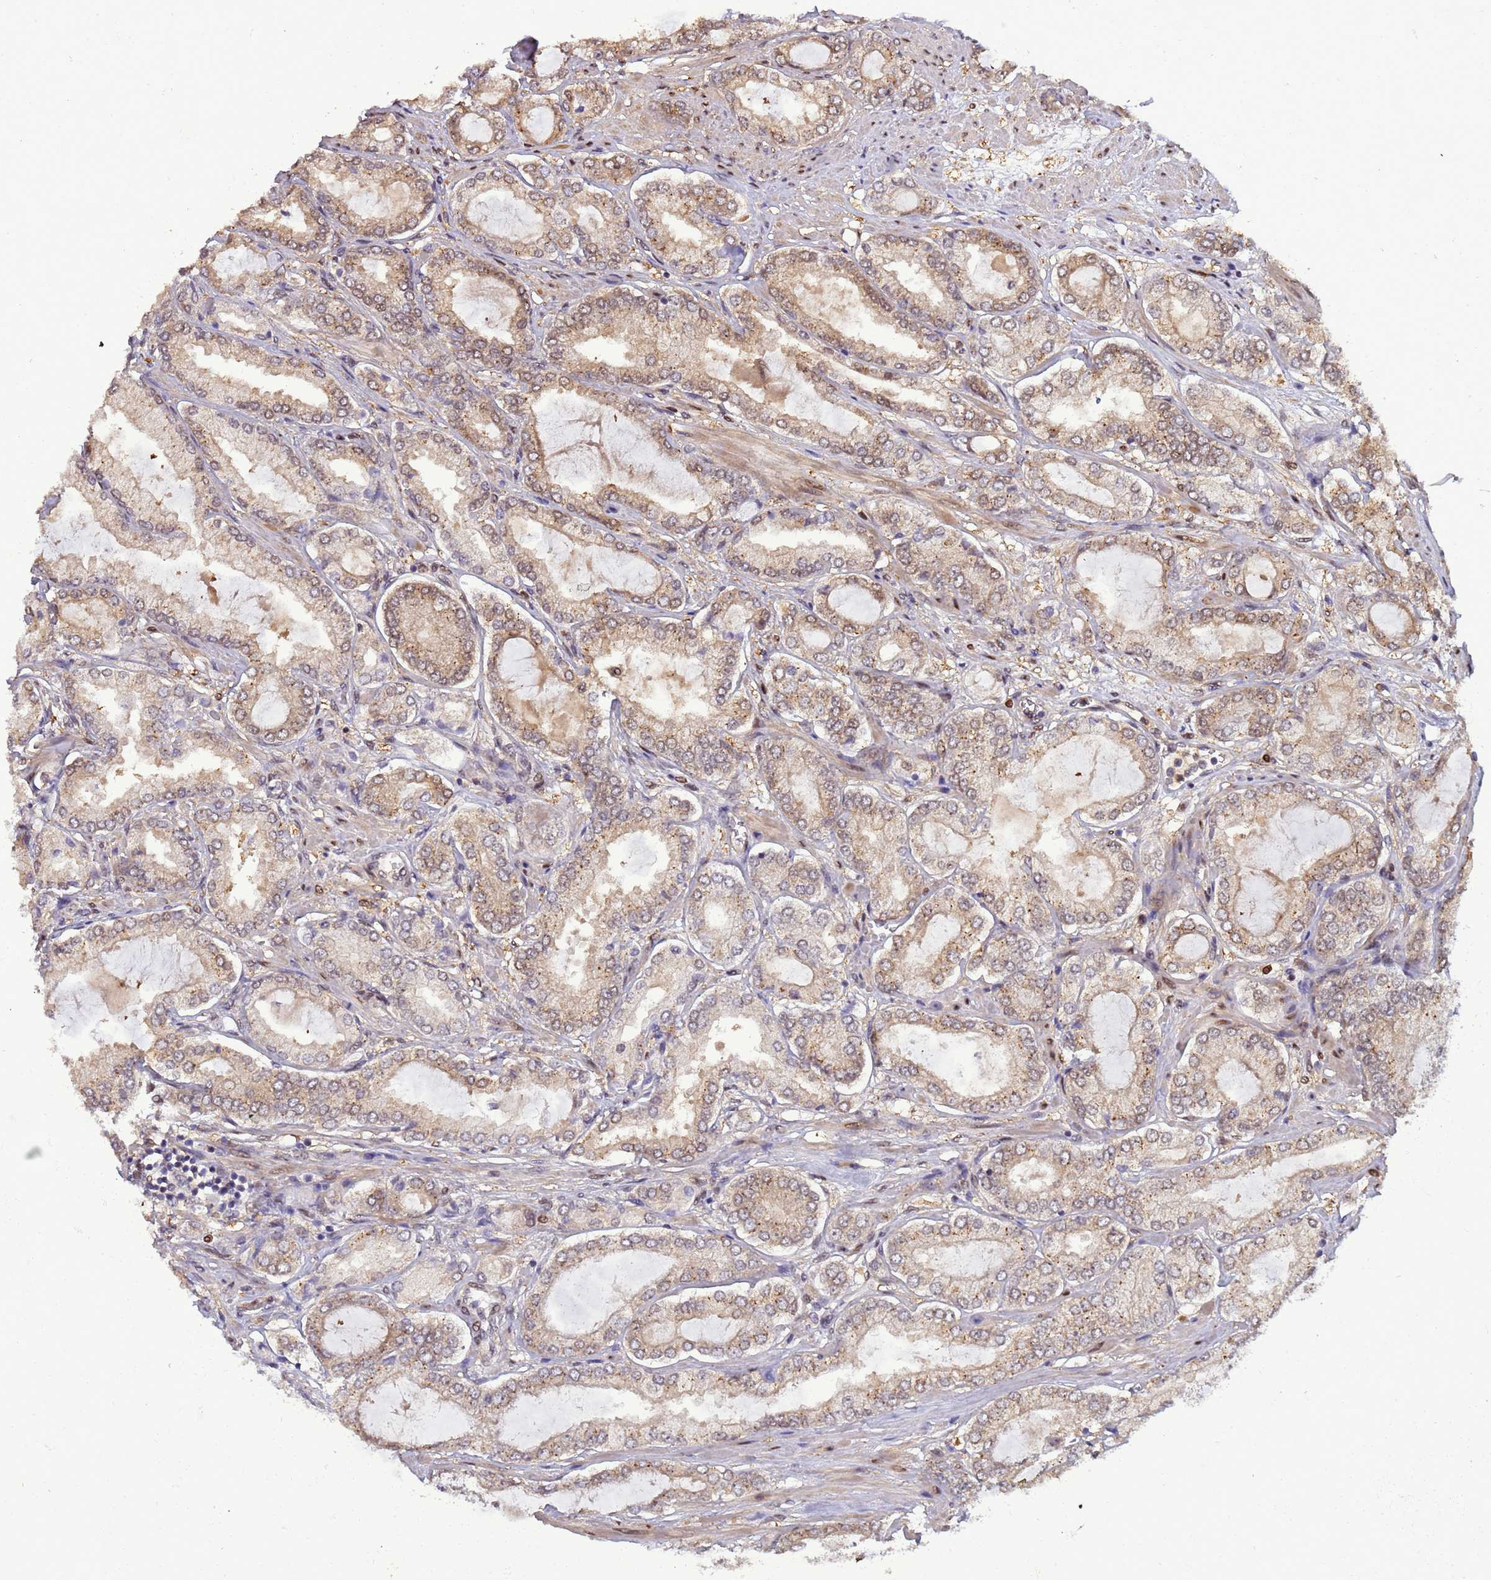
{"staining": {"intensity": "moderate", "quantity": "25%-75%", "location": "cytoplasmic/membranous"}, "tissue": "prostate cancer", "cell_type": "Tumor cells", "image_type": "cancer", "snomed": [{"axis": "morphology", "description": "Adenocarcinoma, High grade"}, {"axis": "topography", "description": "Prostate"}], "caption": "Tumor cells show medium levels of moderate cytoplasmic/membranous expression in approximately 25%-75% of cells in human prostate cancer.", "gene": "ZBTB5", "patient": {"sex": "male", "age": 68}}